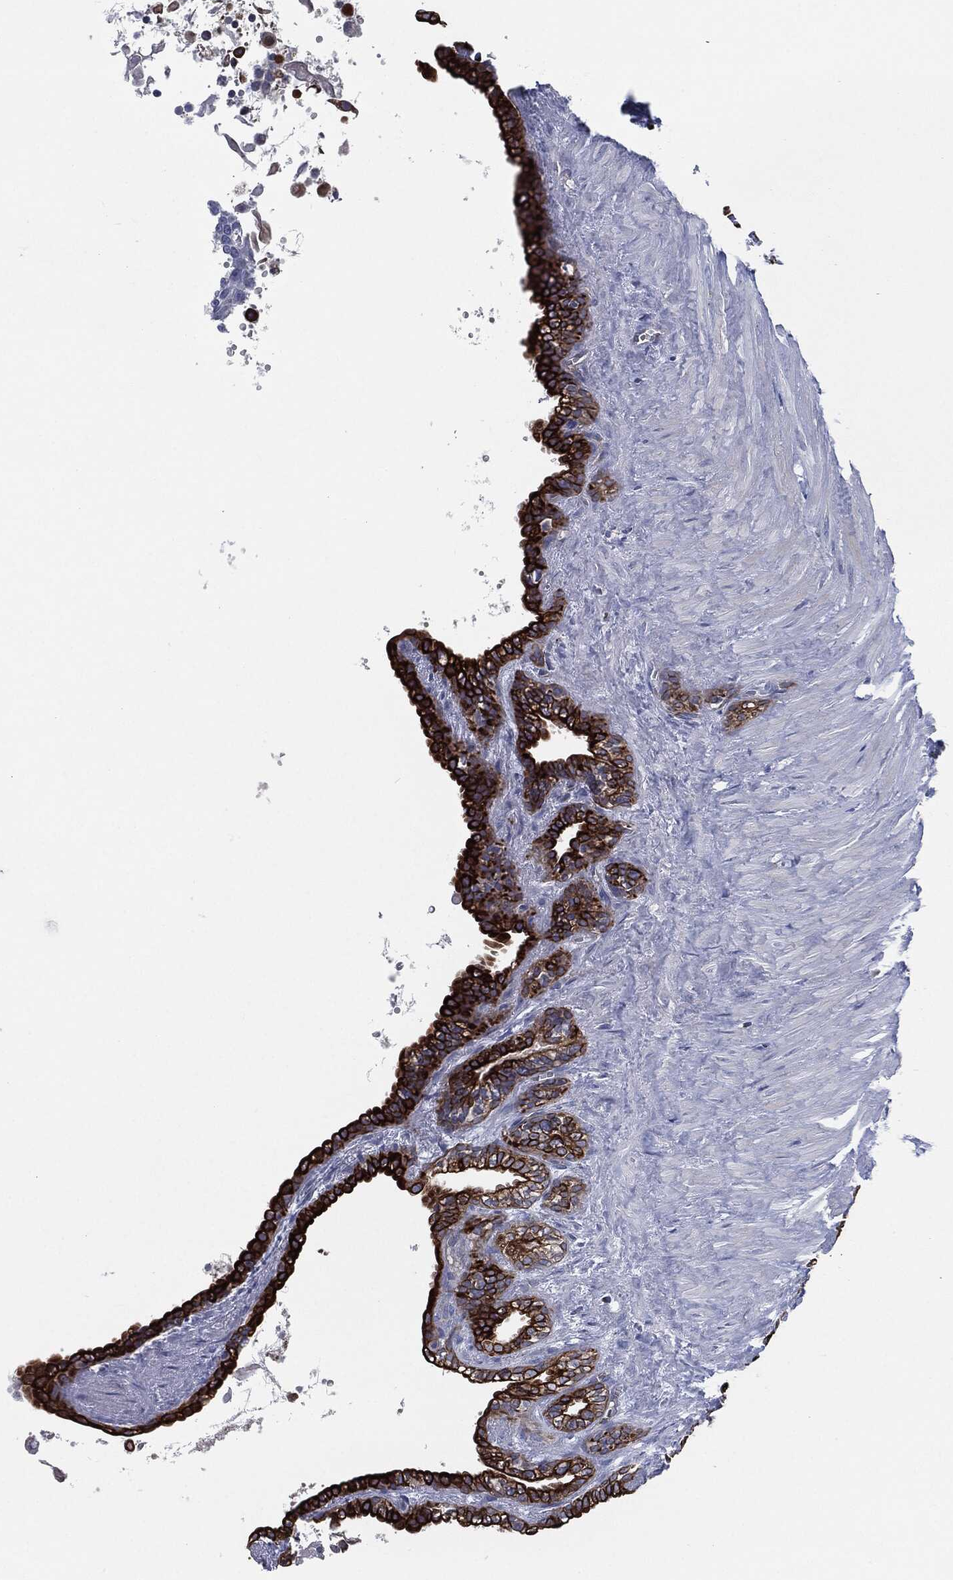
{"staining": {"intensity": "strong", "quantity": "25%-75%", "location": "cytoplasmic/membranous"}, "tissue": "seminal vesicle", "cell_type": "Glandular cells", "image_type": "normal", "snomed": [{"axis": "morphology", "description": "Normal tissue, NOS"}, {"axis": "morphology", "description": "Urothelial carcinoma, NOS"}, {"axis": "topography", "description": "Urinary bladder"}, {"axis": "topography", "description": "Seminal veicle"}], "caption": "Seminal vesicle stained with DAB (3,3'-diaminobenzidine) immunohistochemistry demonstrates high levels of strong cytoplasmic/membranous expression in about 25%-75% of glandular cells. The staining was performed using DAB, with brown indicating positive protein expression. Nuclei are stained blue with hematoxylin.", "gene": "SHROOM2", "patient": {"sex": "male", "age": 76}}